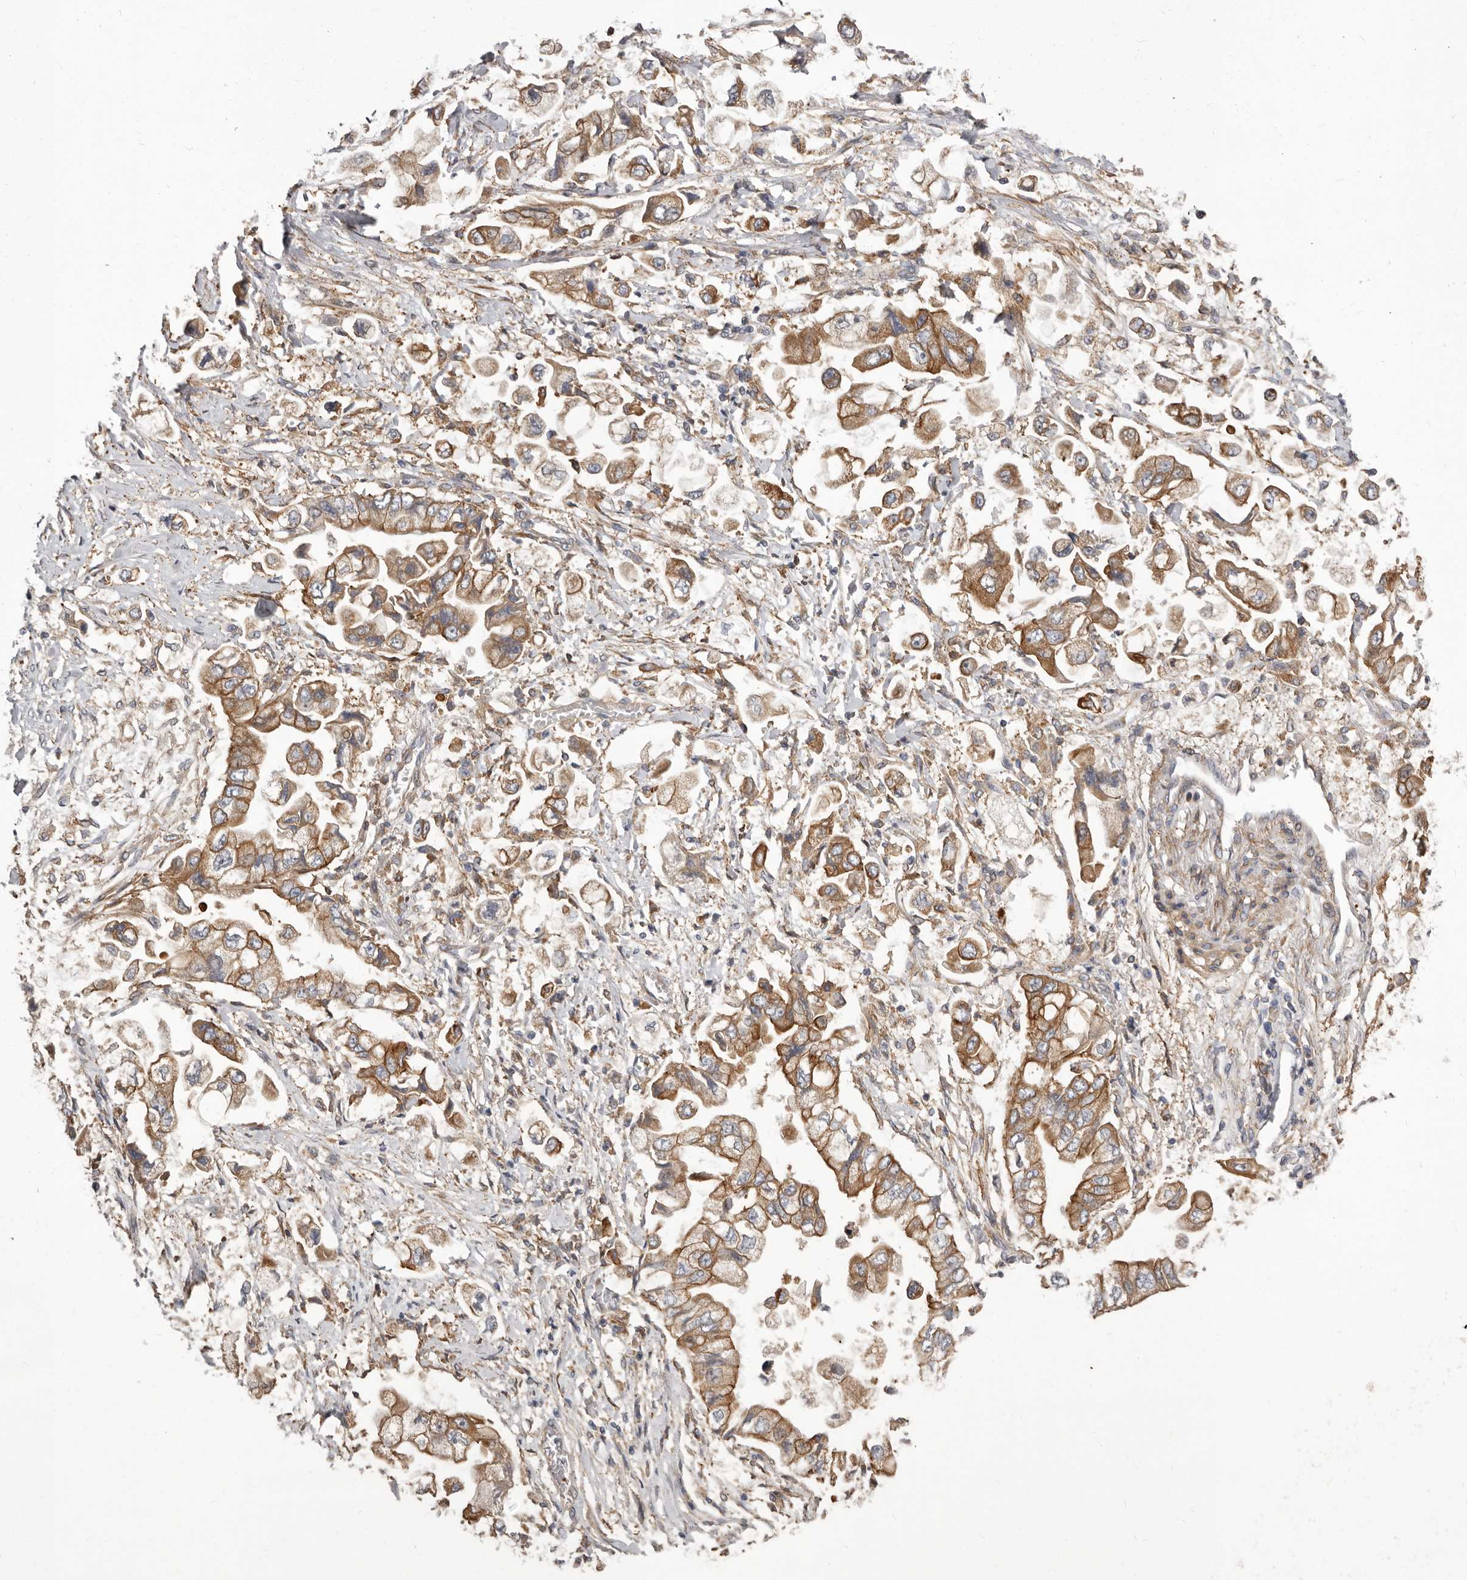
{"staining": {"intensity": "moderate", "quantity": ">75%", "location": "cytoplasmic/membranous"}, "tissue": "stomach cancer", "cell_type": "Tumor cells", "image_type": "cancer", "snomed": [{"axis": "morphology", "description": "Adenocarcinoma, NOS"}, {"axis": "topography", "description": "Stomach"}], "caption": "DAB immunohistochemical staining of human stomach cancer reveals moderate cytoplasmic/membranous protein expression in about >75% of tumor cells.", "gene": "ENAH", "patient": {"sex": "male", "age": 62}}